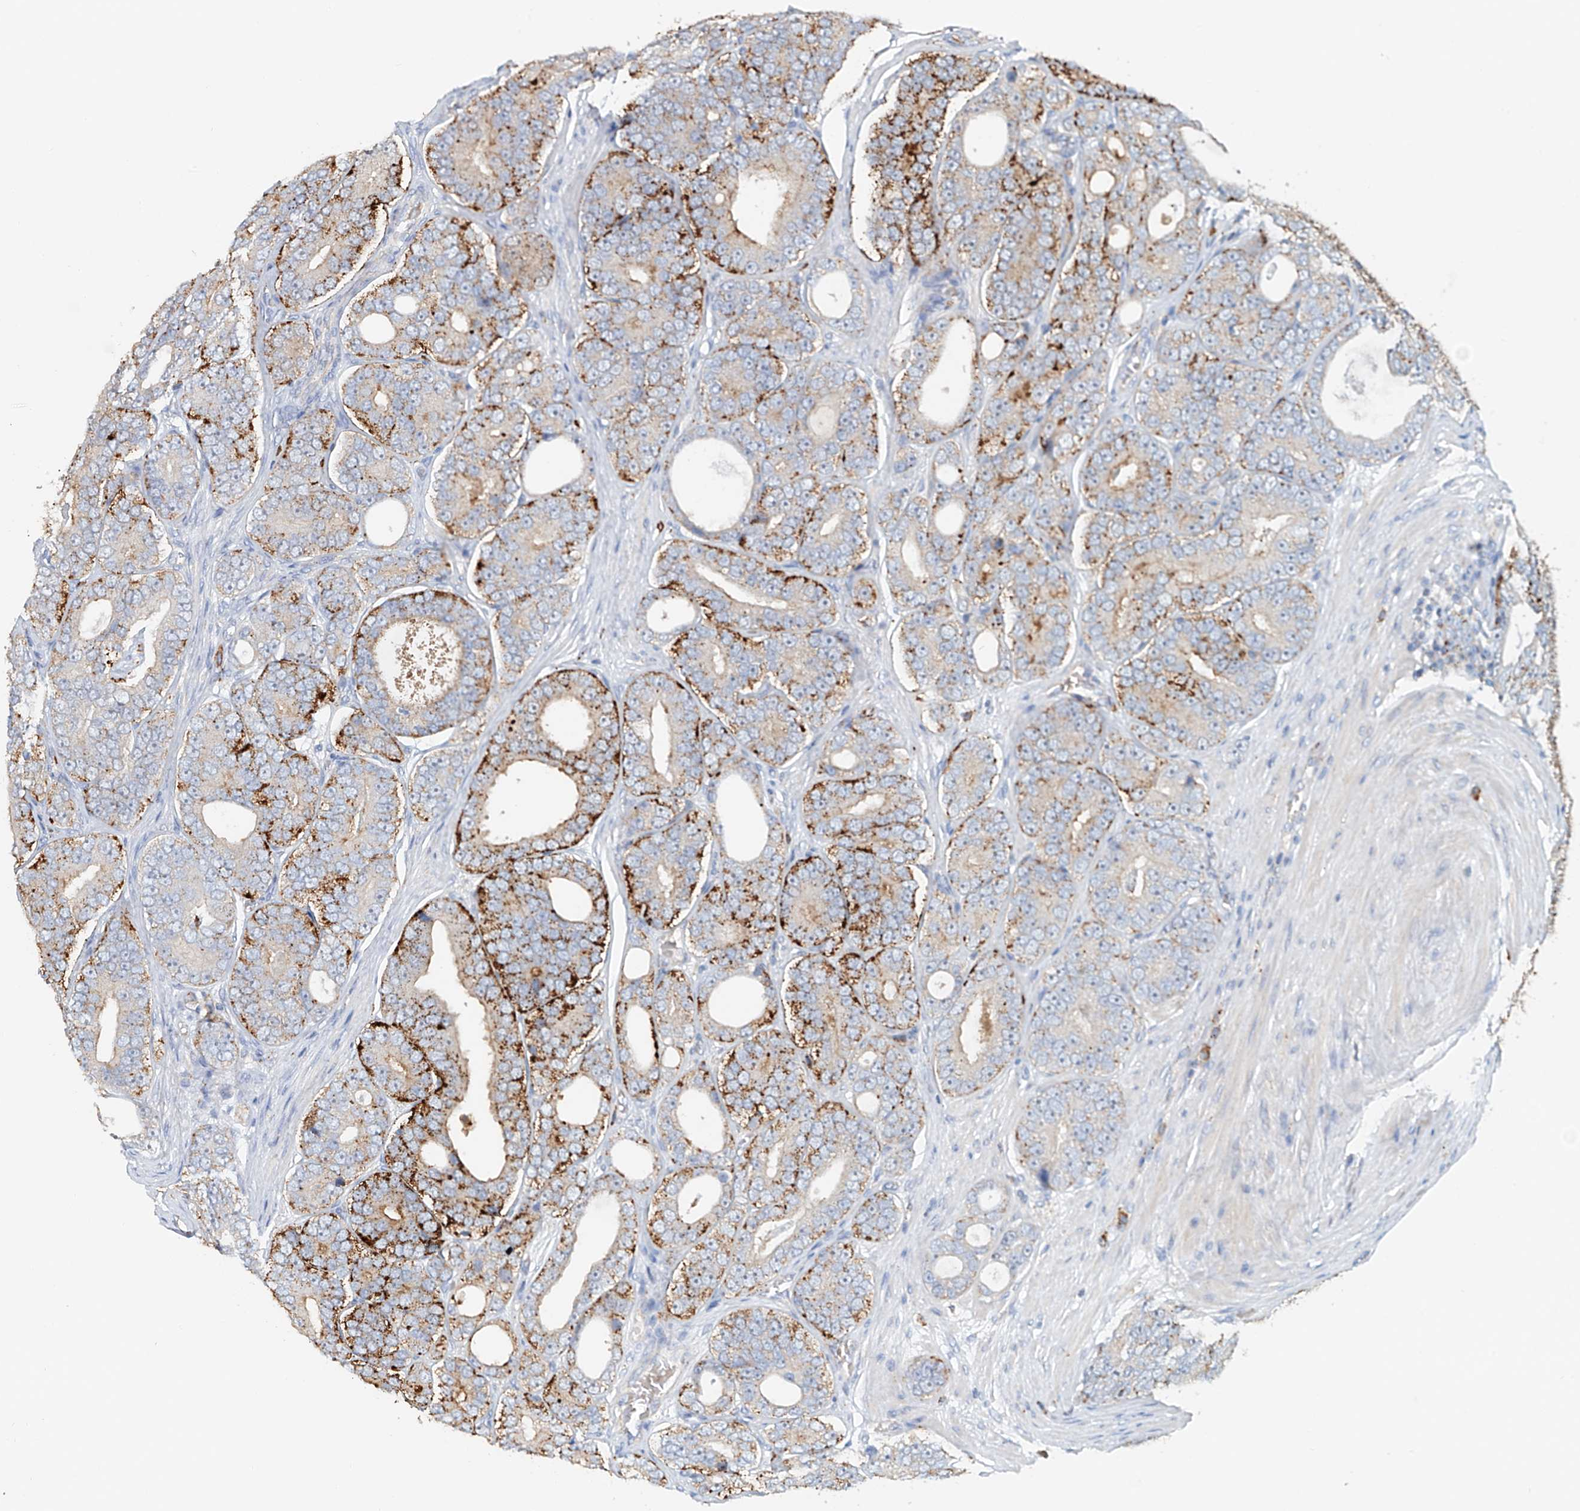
{"staining": {"intensity": "strong", "quantity": "25%-75%", "location": "cytoplasmic/membranous"}, "tissue": "prostate cancer", "cell_type": "Tumor cells", "image_type": "cancer", "snomed": [{"axis": "morphology", "description": "Adenocarcinoma, High grade"}, {"axis": "topography", "description": "Prostate"}], "caption": "This is a photomicrograph of immunohistochemistry (IHC) staining of prostate cancer, which shows strong positivity in the cytoplasmic/membranous of tumor cells.", "gene": "TRIM47", "patient": {"sex": "male", "age": 56}}